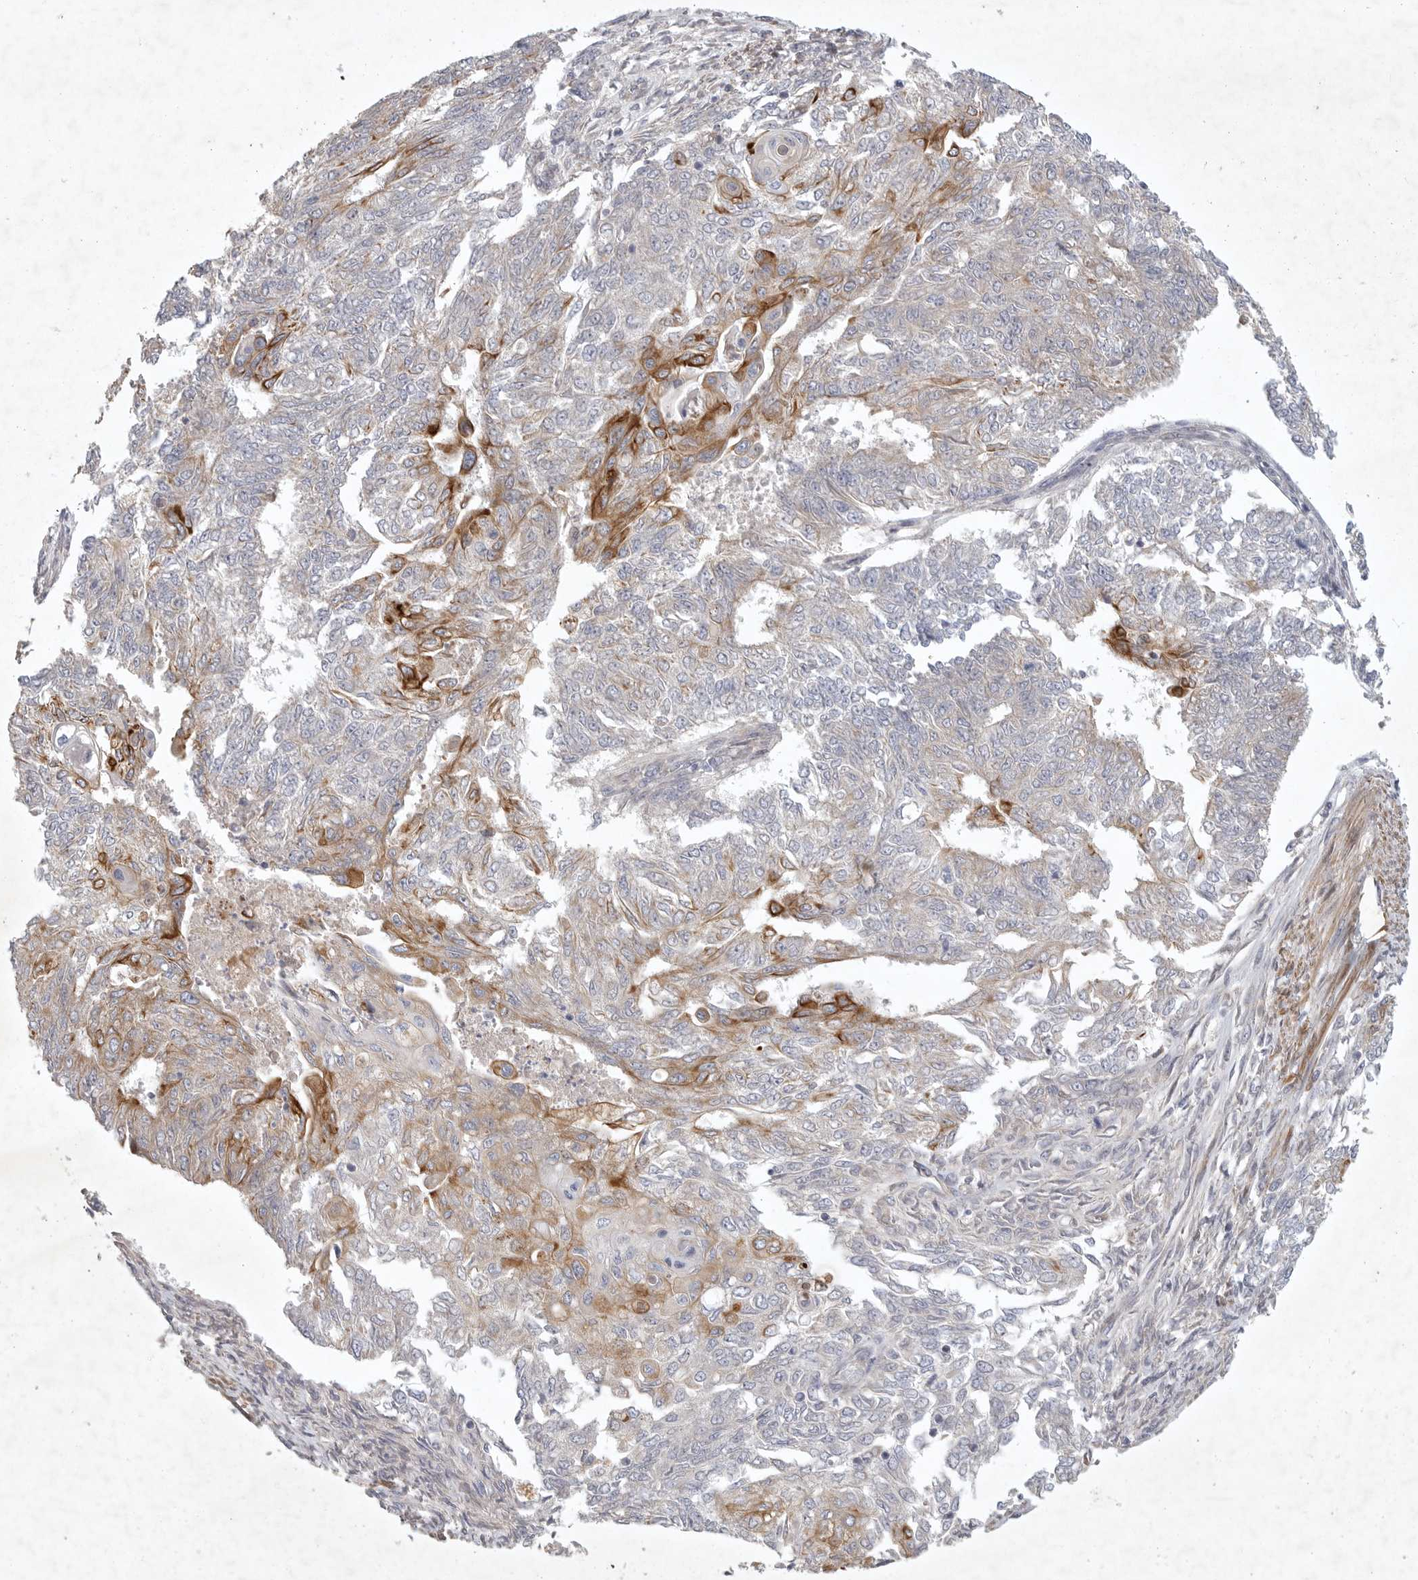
{"staining": {"intensity": "moderate", "quantity": "<25%", "location": "cytoplasmic/membranous"}, "tissue": "endometrial cancer", "cell_type": "Tumor cells", "image_type": "cancer", "snomed": [{"axis": "morphology", "description": "Adenocarcinoma, NOS"}, {"axis": "topography", "description": "Endometrium"}], "caption": "Endometrial adenocarcinoma stained for a protein reveals moderate cytoplasmic/membranous positivity in tumor cells. The protein of interest is shown in brown color, while the nuclei are stained blue.", "gene": "BZW2", "patient": {"sex": "female", "age": 32}}